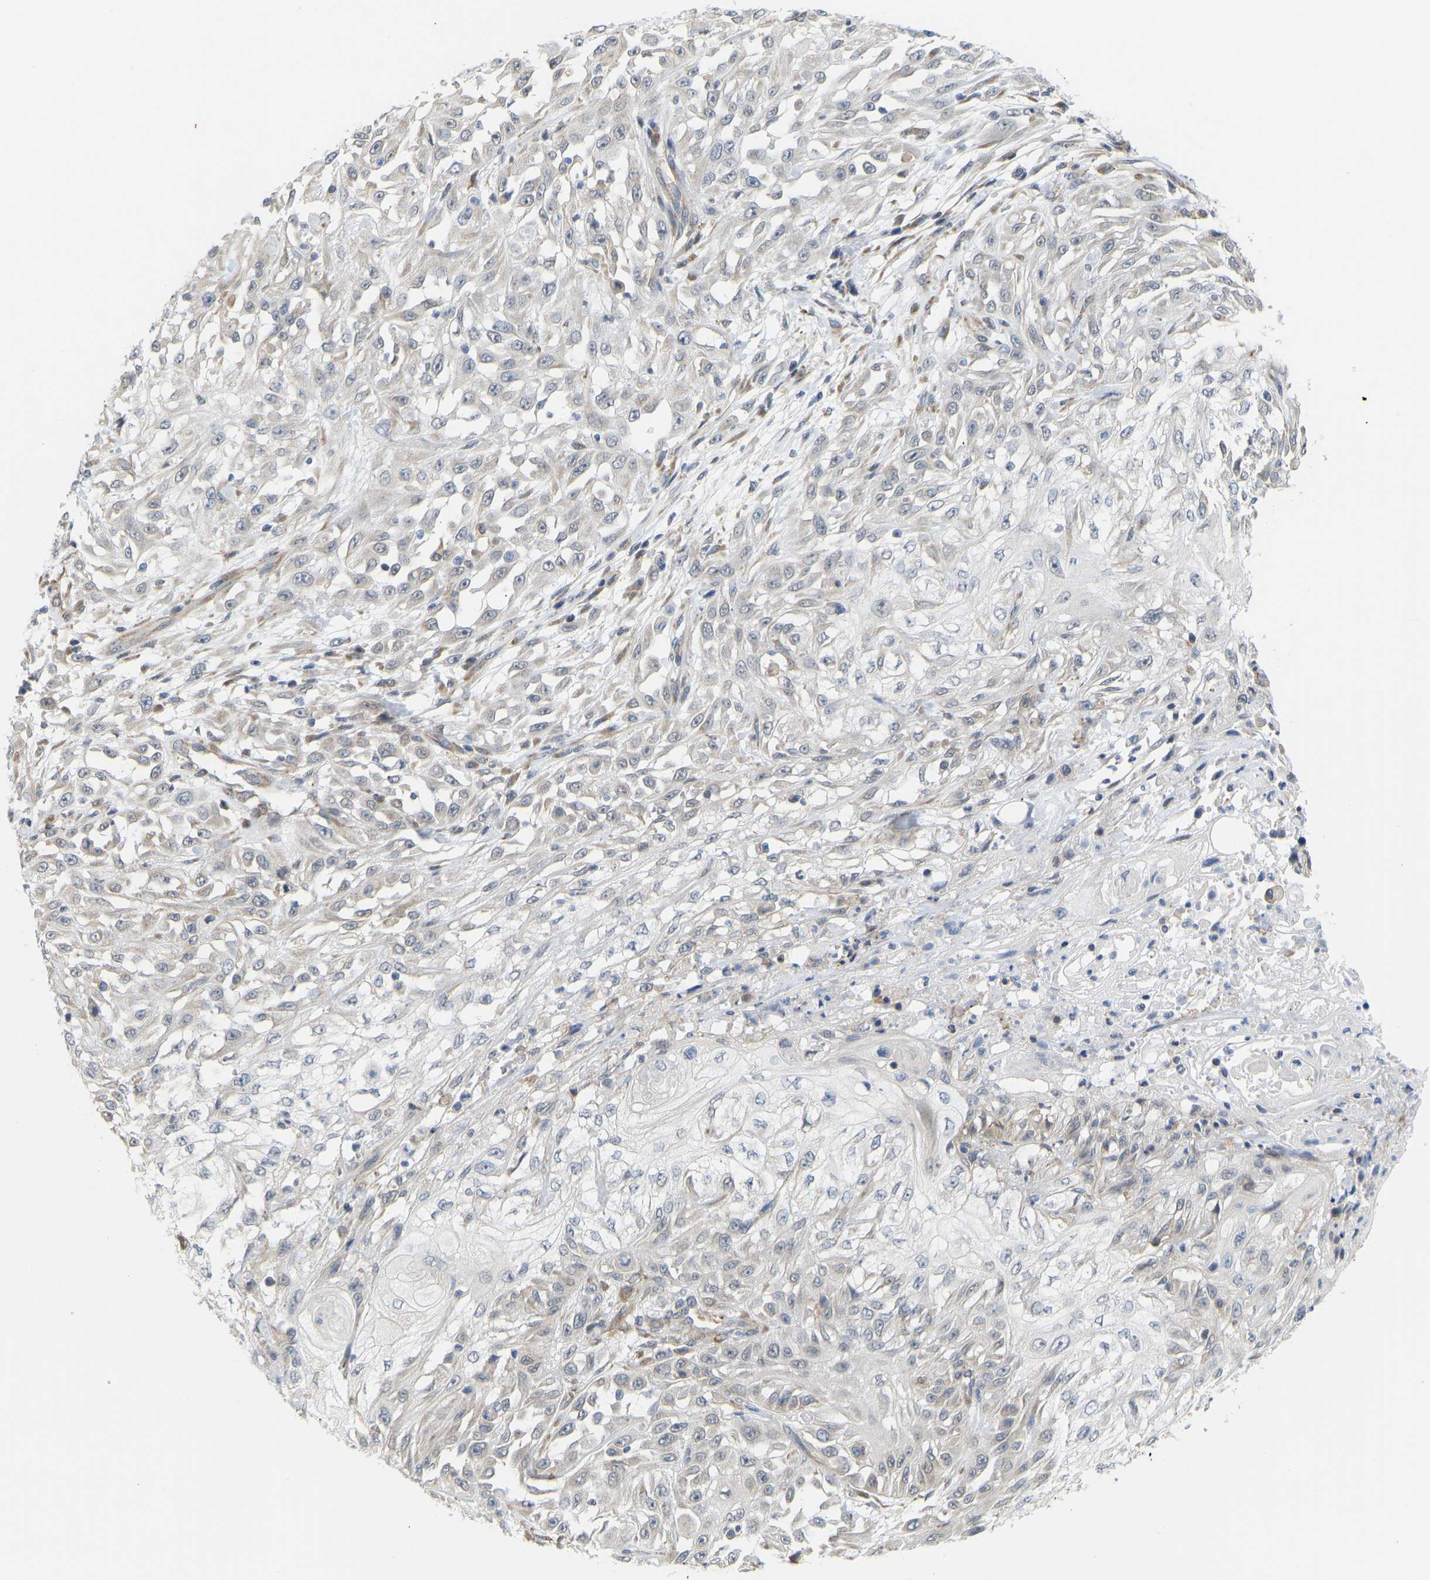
{"staining": {"intensity": "weak", "quantity": "<25%", "location": "cytoplasmic/membranous"}, "tissue": "skin cancer", "cell_type": "Tumor cells", "image_type": "cancer", "snomed": [{"axis": "morphology", "description": "Squamous cell carcinoma, NOS"}, {"axis": "morphology", "description": "Squamous cell carcinoma, metastatic, NOS"}, {"axis": "topography", "description": "Skin"}, {"axis": "topography", "description": "Lymph node"}], "caption": "Immunohistochemistry (IHC) photomicrograph of skin cancer (metastatic squamous cell carcinoma) stained for a protein (brown), which exhibits no staining in tumor cells. (Stains: DAB (3,3'-diaminobenzidine) immunohistochemistry (IHC) with hematoxylin counter stain, Microscopy: brightfield microscopy at high magnification).", "gene": "BEND3", "patient": {"sex": "male", "age": 75}}